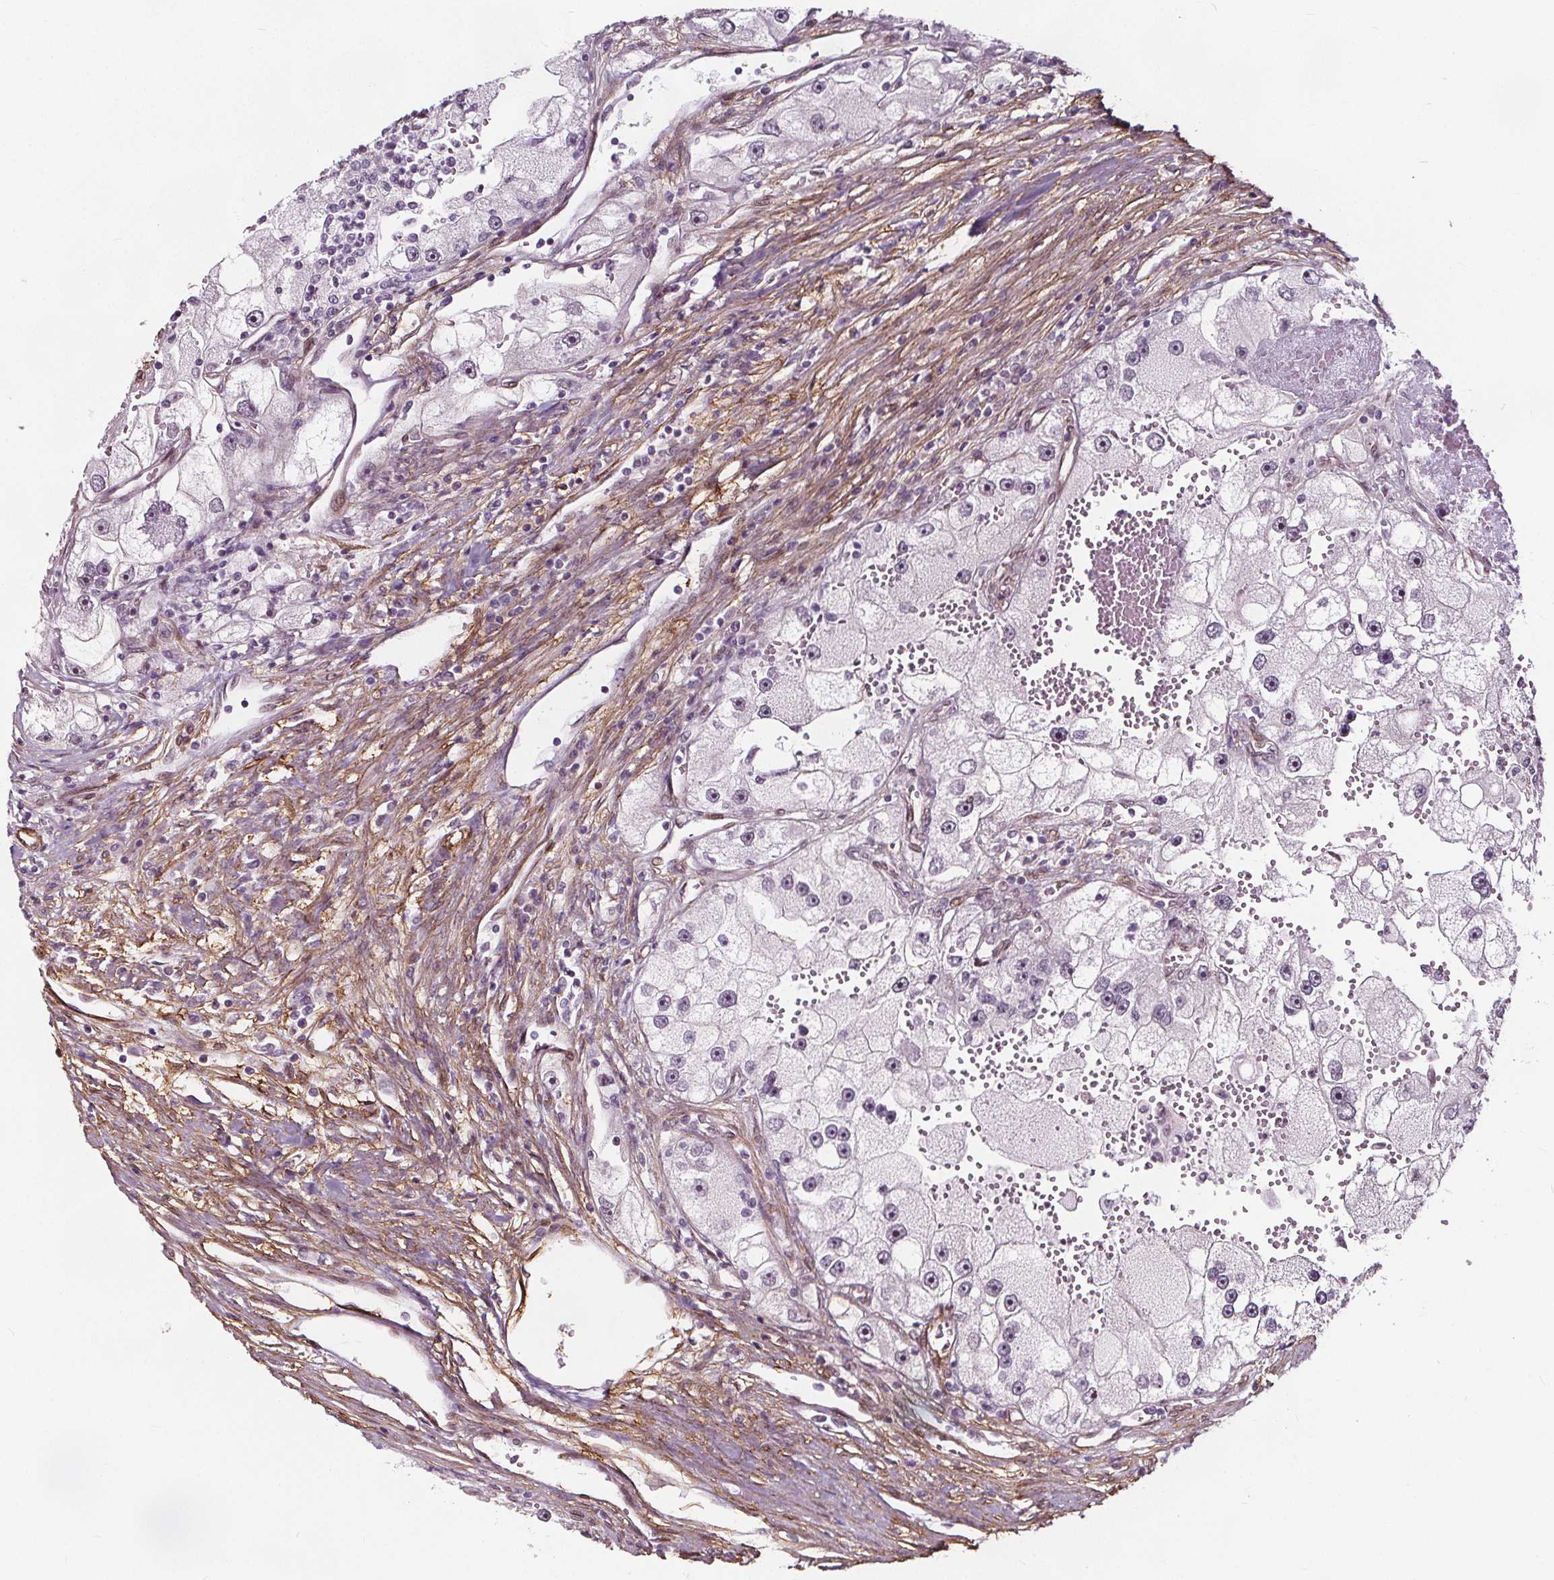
{"staining": {"intensity": "weak", "quantity": "25%-75%", "location": "nuclear"}, "tissue": "renal cancer", "cell_type": "Tumor cells", "image_type": "cancer", "snomed": [{"axis": "morphology", "description": "Adenocarcinoma, NOS"}, {"axis": "topography", "description": "Kidney"}], "caption": "Tumor cells show low levels of weak nuclear staining in about 25%-75% of cells in human renal cancer (adenocarcinoma).", "gene": "HAS1", "patient": {"sex": "male", "age": 63}}